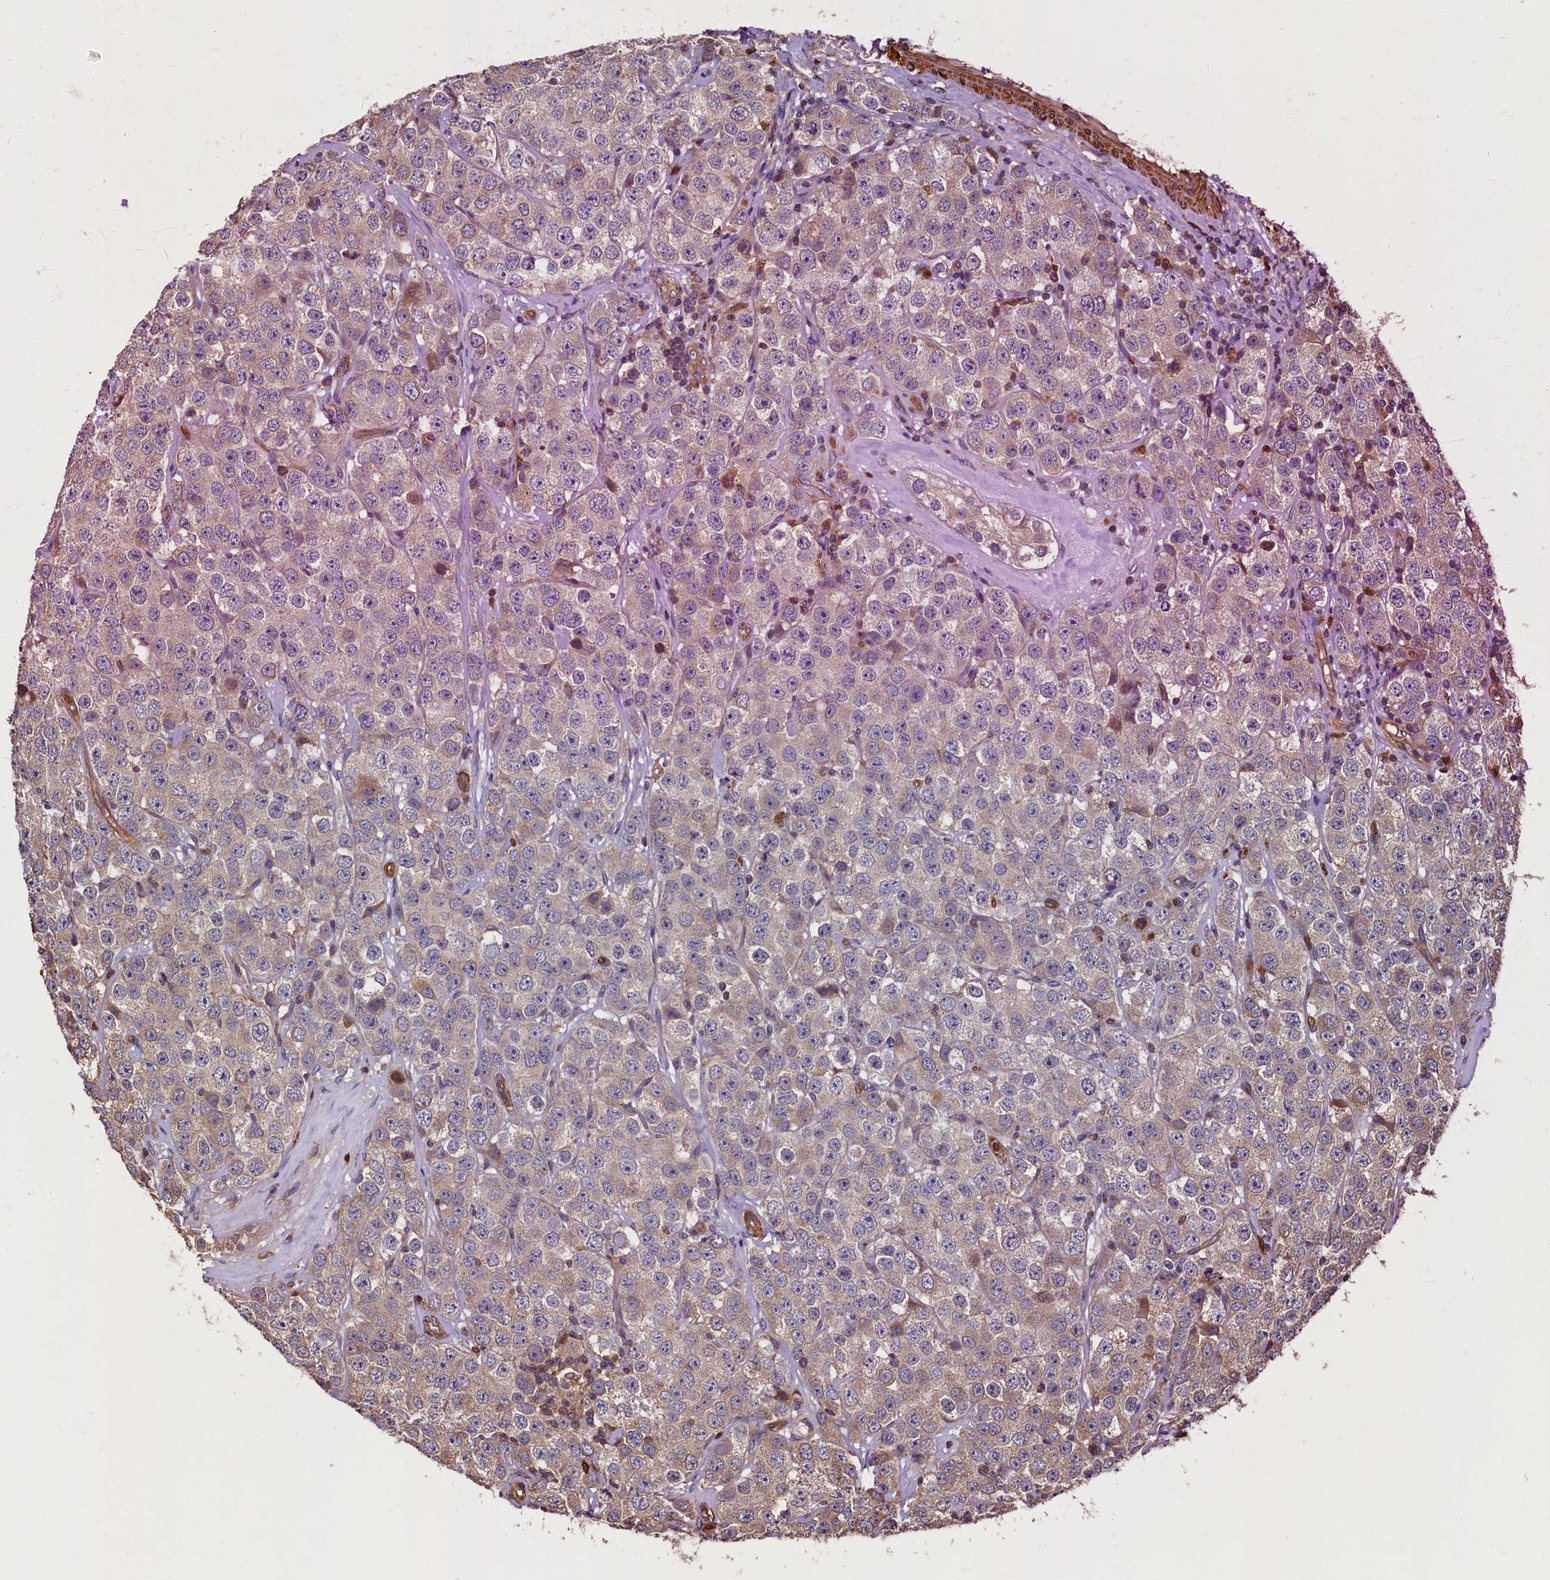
{"staining": {"intensity": "weak", "quantity": "<25%", "location": "cytoplasmic/membranous"}, "tissue": "testis cancer", "cell_type": "Tumor cells", "image_type": "cancer", "snomed": [{"axis": "morphology", "description": "Seminoma, NOS"}, {"axis": "topography", "description": "Testis"}], "caption": "This is an immunohistochemistry (IHC) micrograph of testis cancer. There is no staining in tumor cells.", "gene": "CCDC102B", "patient": {"sex": "male", "age": 28}}